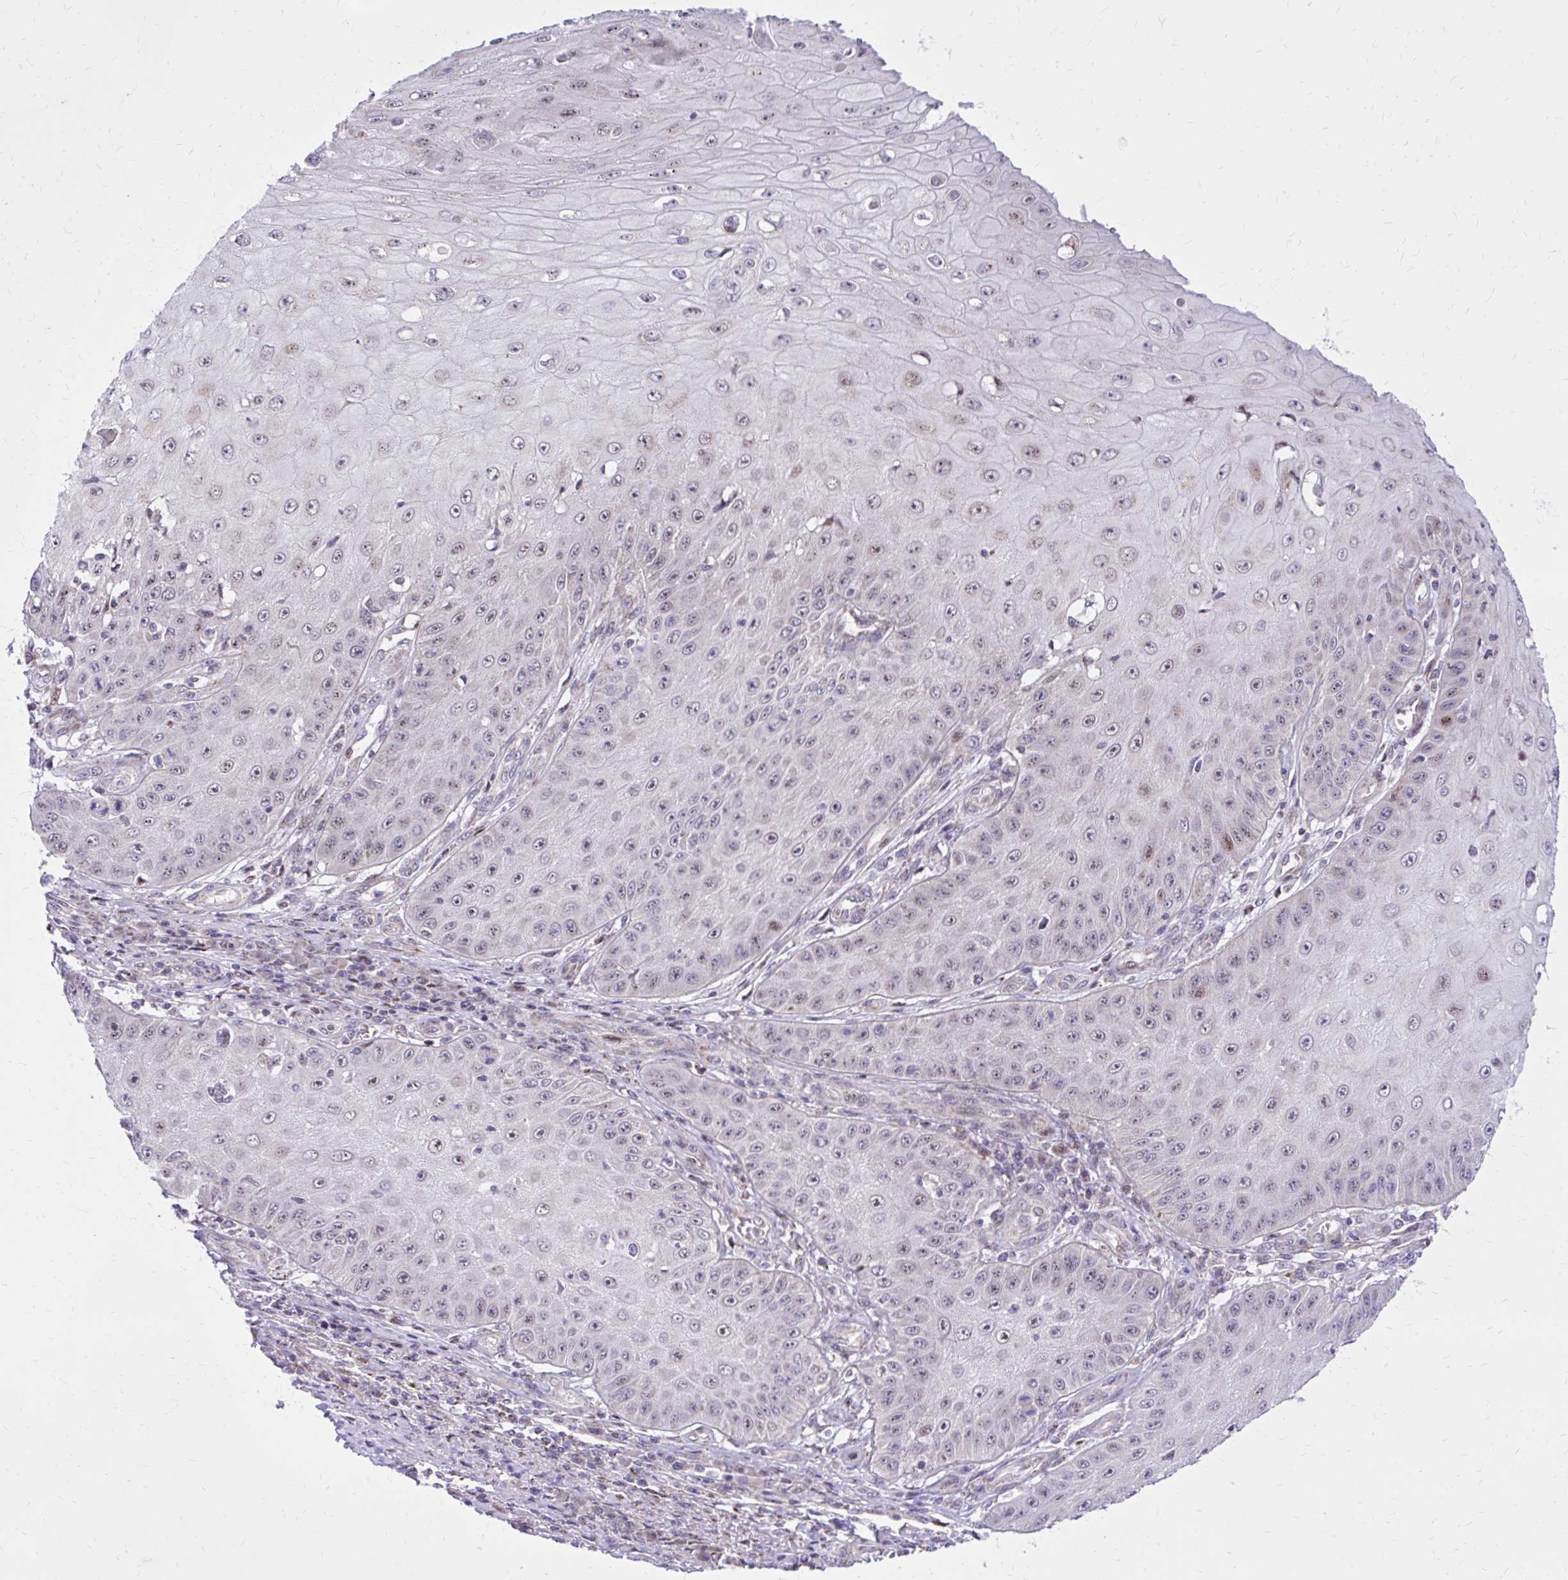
{"staining": {"intensity": "negative", "quantity": "none", "location": "none"}, "tissue": "skin cancer", "cell_type": "Tumor cells", "image_type": "cancer", "snomed": [{"axis": "morphology", "description": "Squamous cell carcinoma, NOS"}, {"axis": "topography", "description": "Skin"}], "caption": "Tumor cells show no significant protein staining in skin cancer. Nuclei are stained in blue.", "gene": "GPRIN3", "patient": {"sex": "male", "age": 70}}